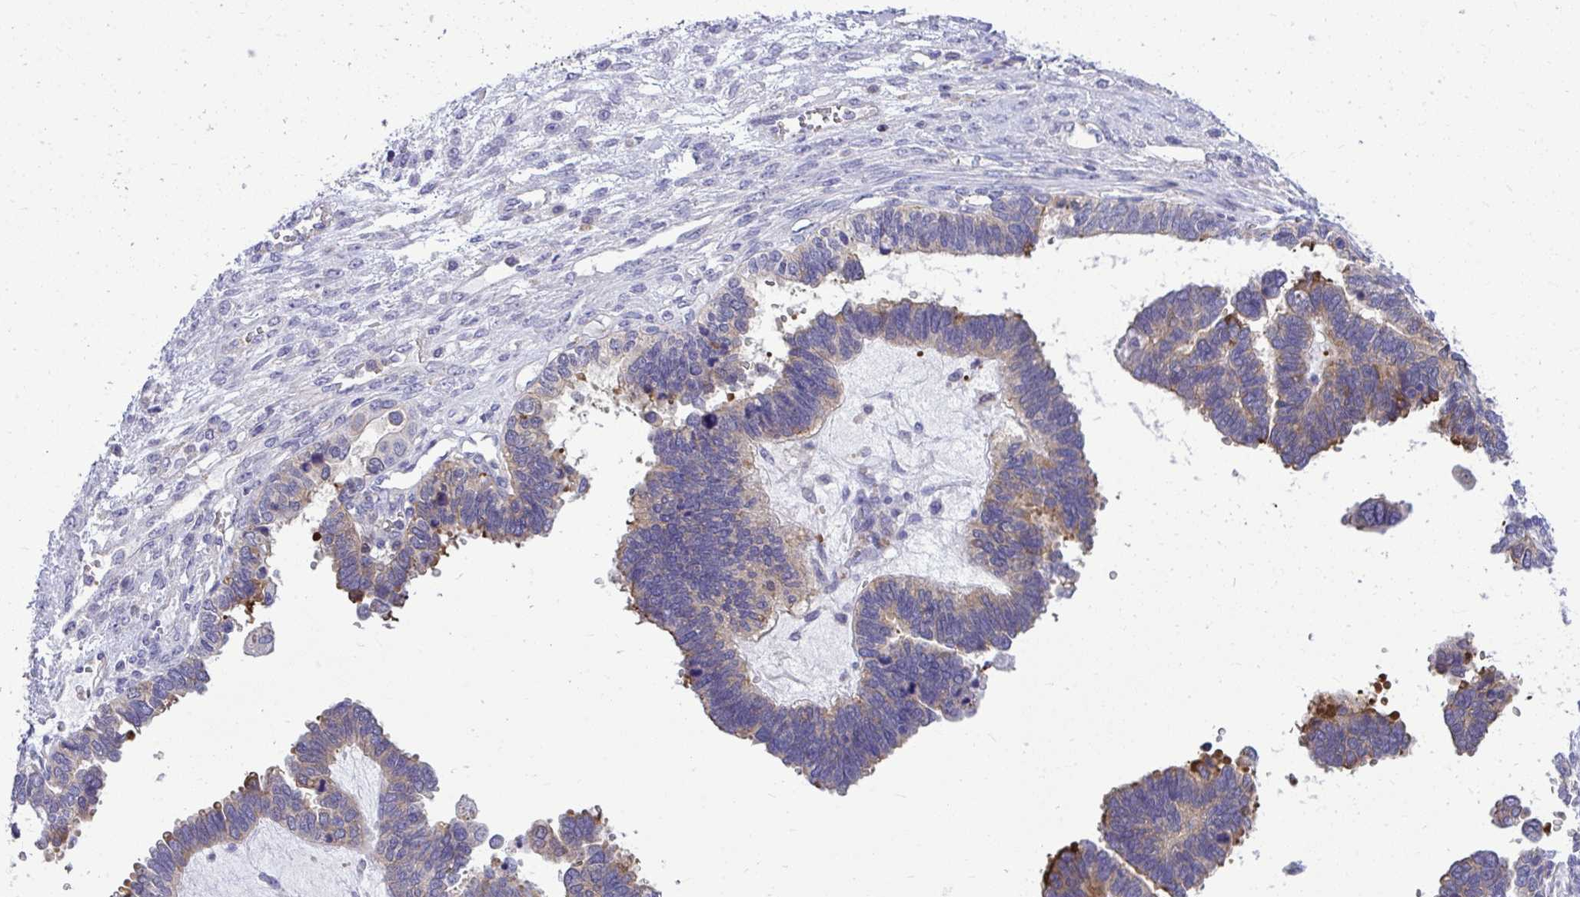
{"staining": {"intensity": "weak", "quantity": "25%-75%", "location": "cytoplasmic/membranous"}, "tissue": "ovarian cancer", "cell_type": "Tumor cells", "image_type": "cancer", "snomed": [{"axis": "morphology", "description": "Cystadenocarcinoma, serous, NOS"}, {"axis": "topography", "description": "Ovary"}], "caption": "Immunohistochemistry (IHC) of ovarian cancer exhibits low levels of weak cytoplasmic/membranous positivity in approximately 25%-75% of tumor cells.", "gene": "GRK4", "patient": {"sex": "female", "age": 51}}